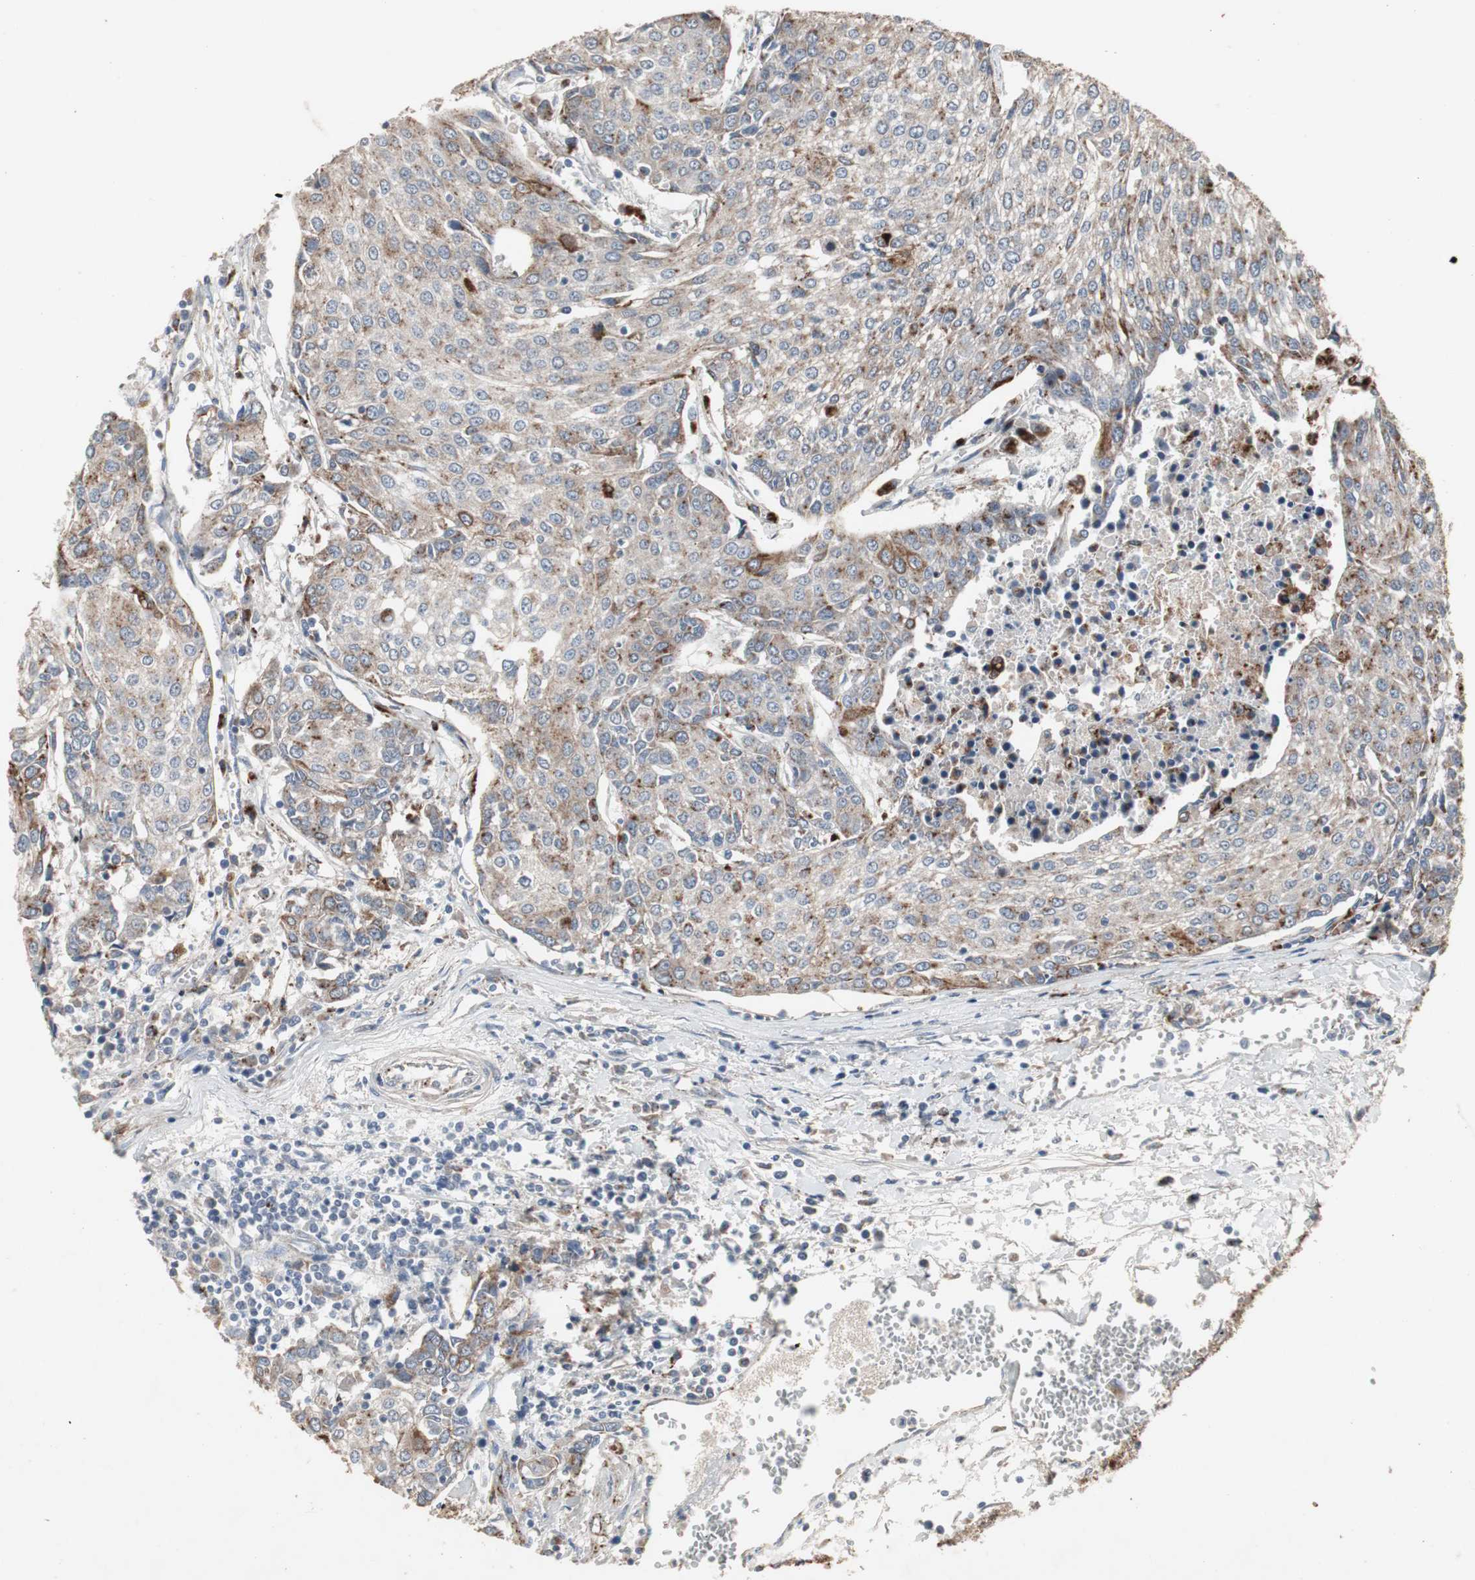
{"staining": {"intensity": "strong", "quantity": "25%-75%", "location": "cytoplasmic/membranous"}, "tissue": "urothelial cancer", "cell_type": "Tumor cells", "image_type": "cancer", "snomed": [{"axis": "morphology", "description": "Urothelial carcinoma, High grade"}, {"axis": "topography", "description": "Urinary bladder"}], "caption": "IHC of urothelial cancer displays high levels of strong cytoplasmic/membranous staining in approximately 25%-75% of tumor cells.", "gene": "GBA1", "patient": {"sex": "female", "age": 85}}